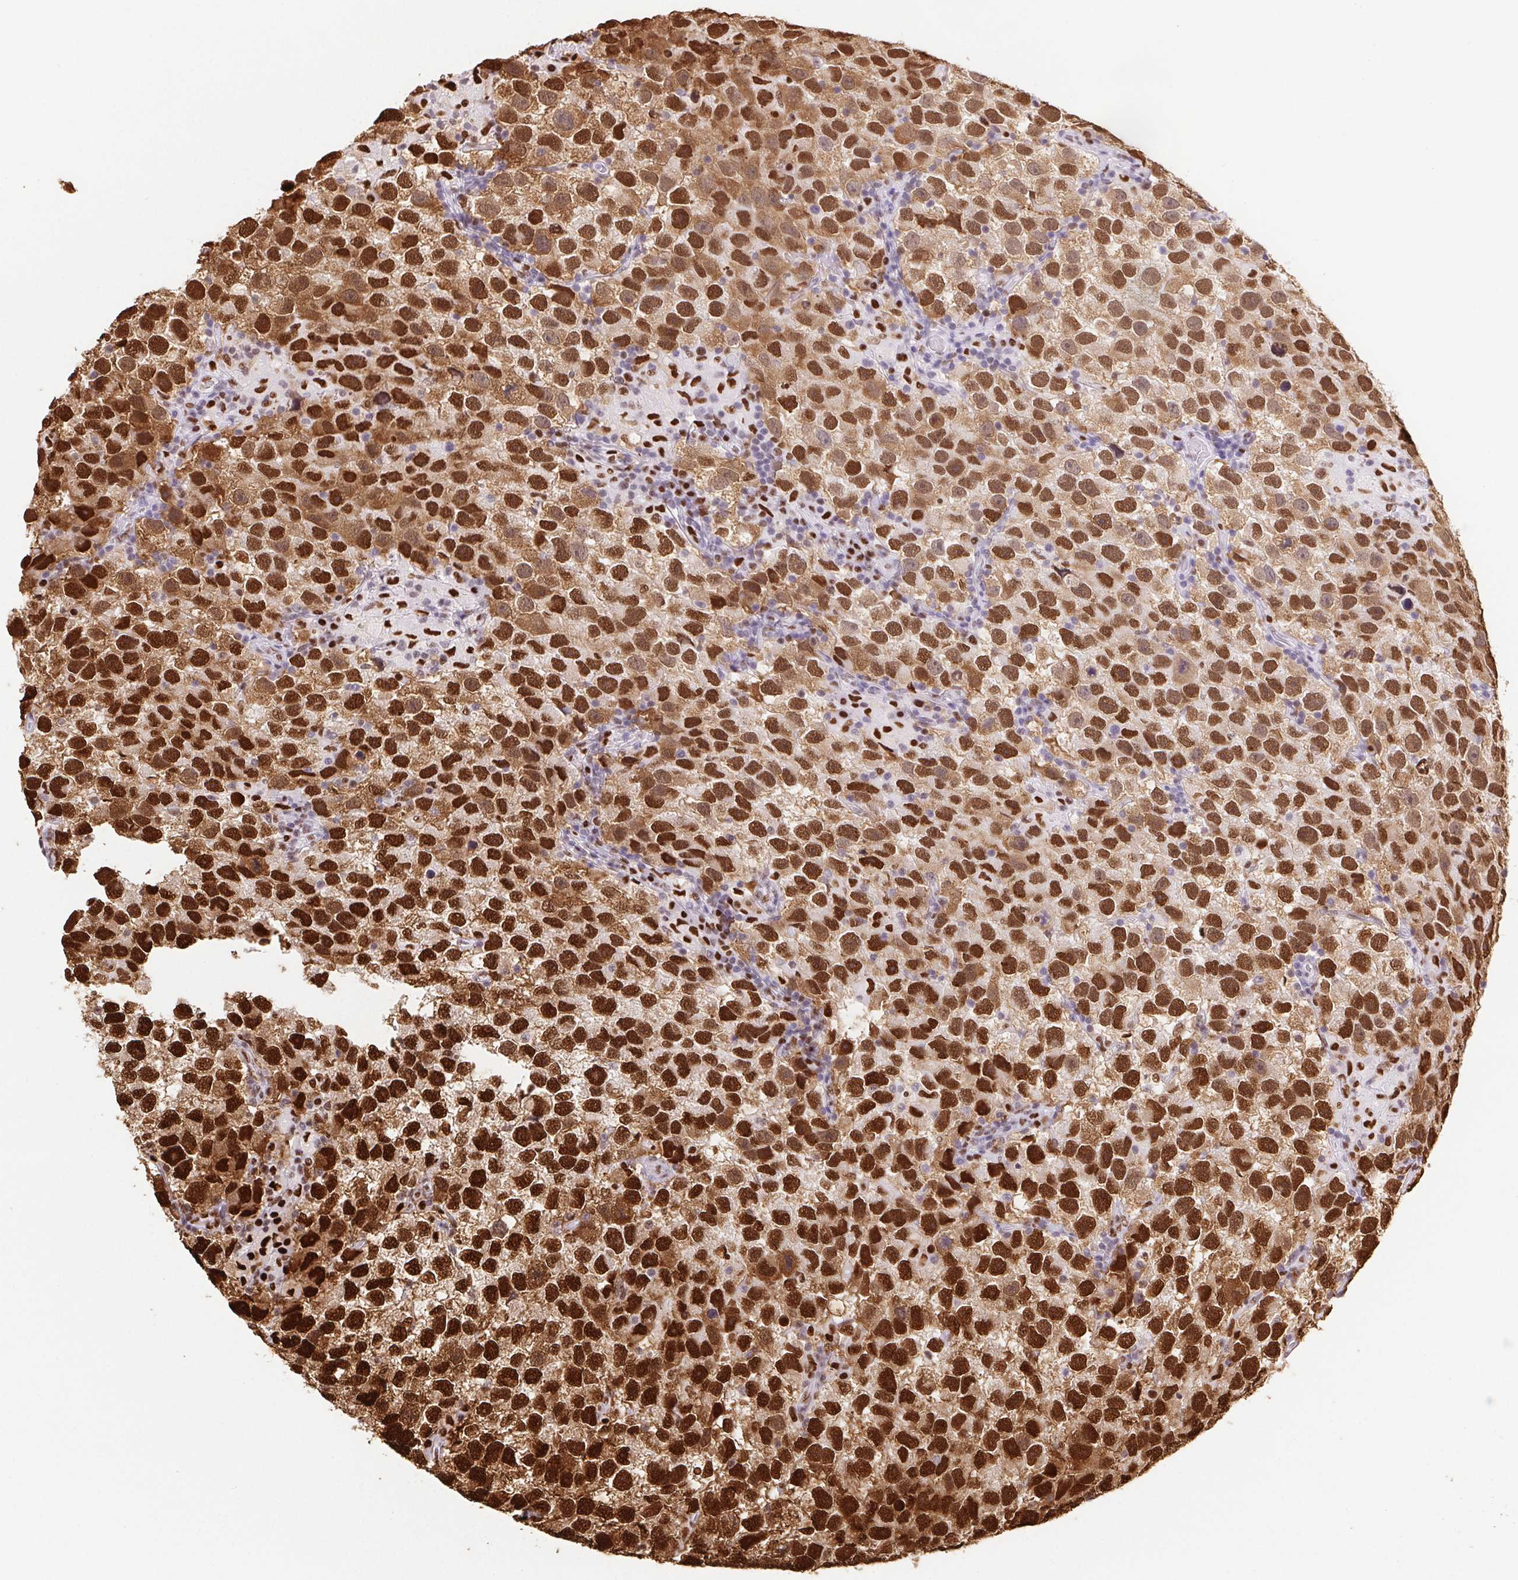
{"staining": {"intensity": "strong", "quantity": ">75%", "location": "nuclear"}, "tissue": "testis cancer", "cell_type": "Tumor cells", "image_type": "cancer", "snomed": [{"axis": "morphology", "description": "Seminoma, NOS"}, {"axis": "topography", "description": "Testis"}], "caption": "This is an image of IHC staining of testis seminoma, which shows strong expression in the nuclear of tumor cells.", "gene": "SET", "patient": {"sex": "male", "age": 26}}